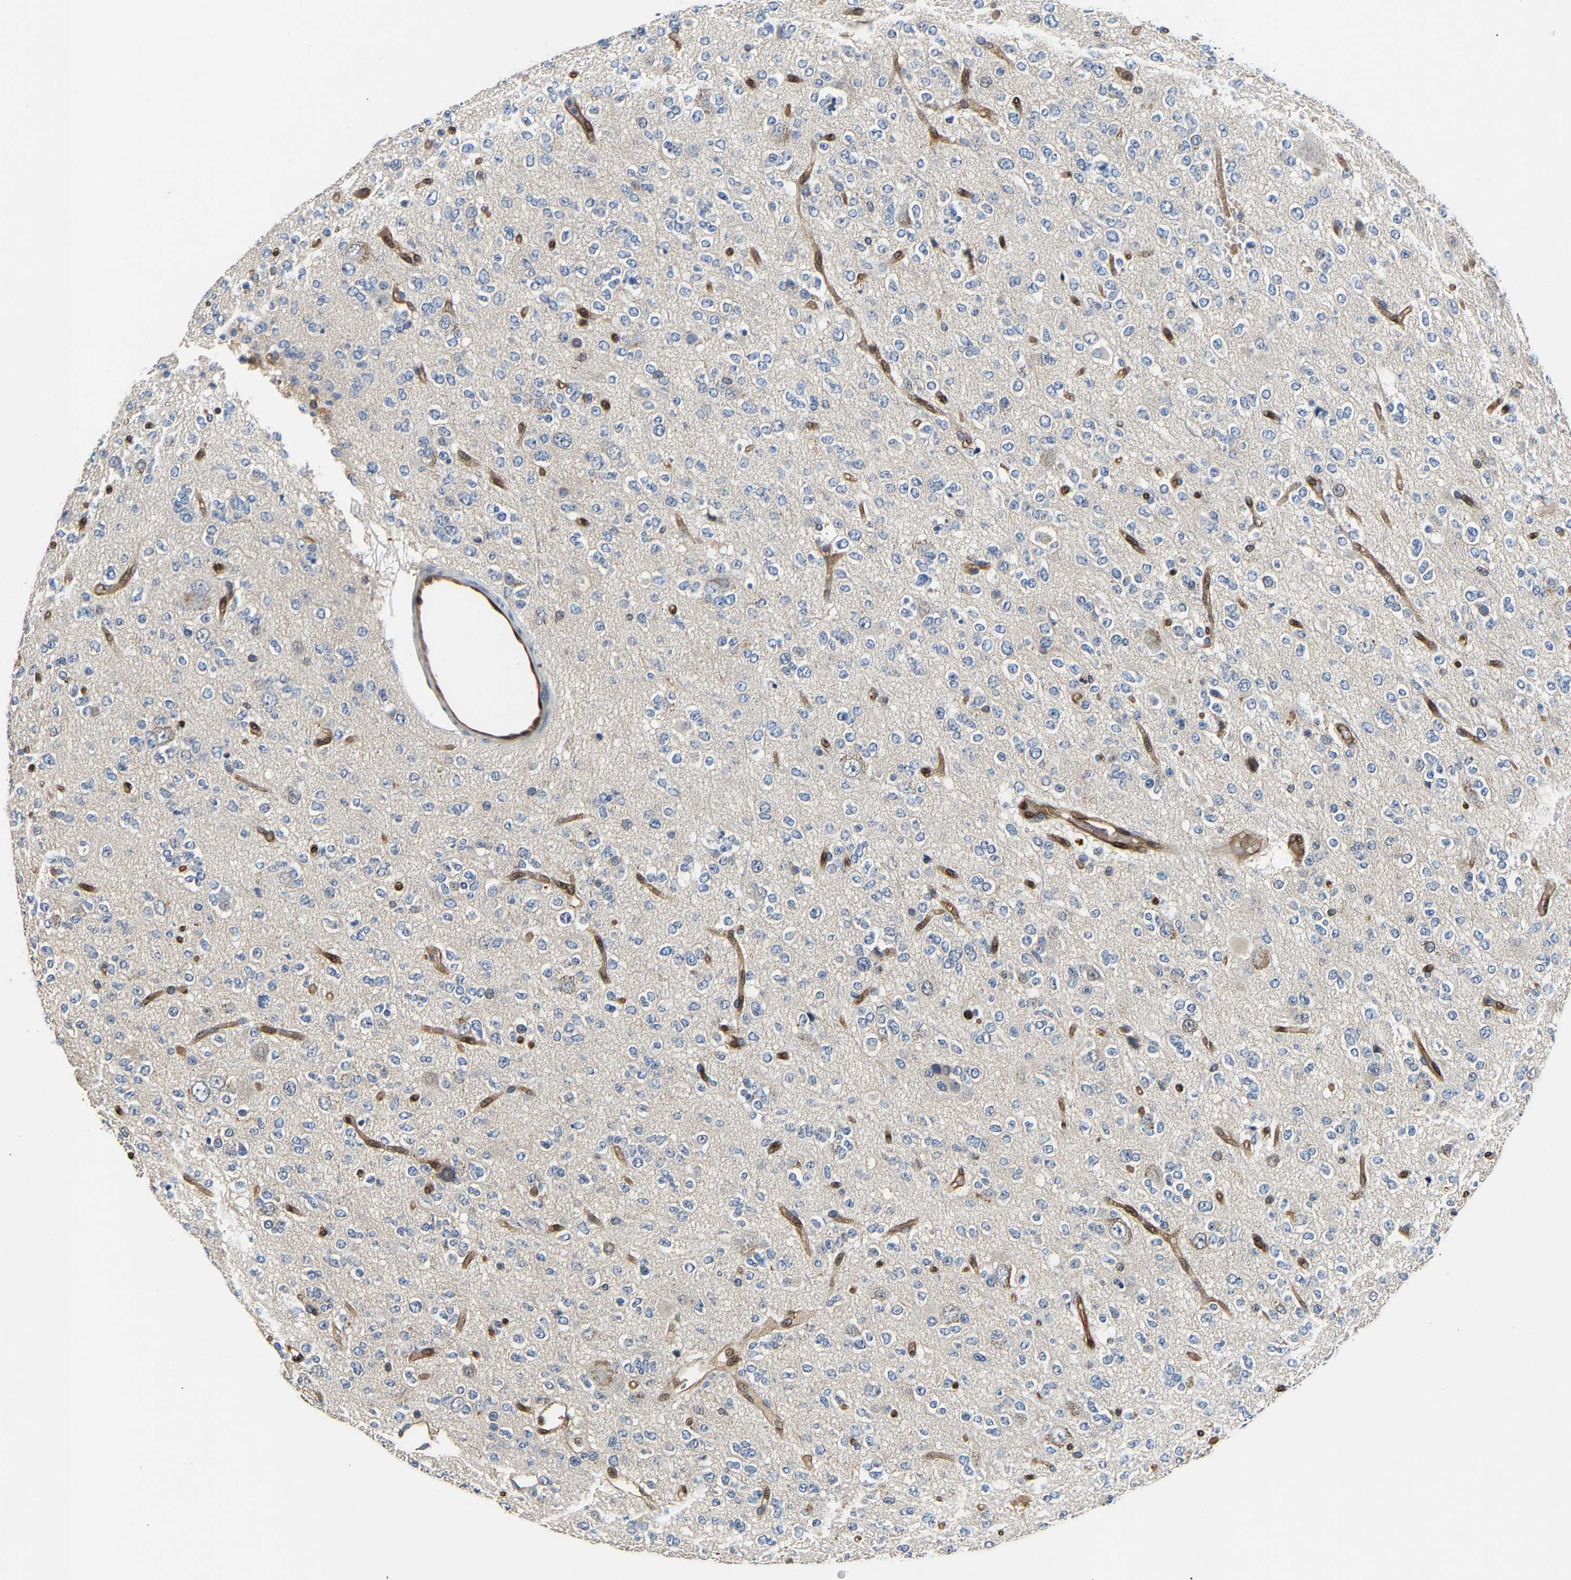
{"staining": {"intensity": "negative", "quantity": "none", "location": "none"}, "tissue": "glioma", "cell_type": "Tumor cells", "image_type": "cancer", "snomed": [{"axis": "morphology", "description": "Glioma, malignant, Low grade"}, {"axis": "topography", "description": "Brain"}], "caption": "DAB (3,3'-diaminobenzidine) immunohistochemical staining of glioma shows no significant positivity in tumor cells. Brightfield microscopy of IHC stained with DAB (brown) and hematoxylin (blue), captured at high magnification.", "gene": "GIMAP7", "patient": {"sex": "male", "age": 38}}